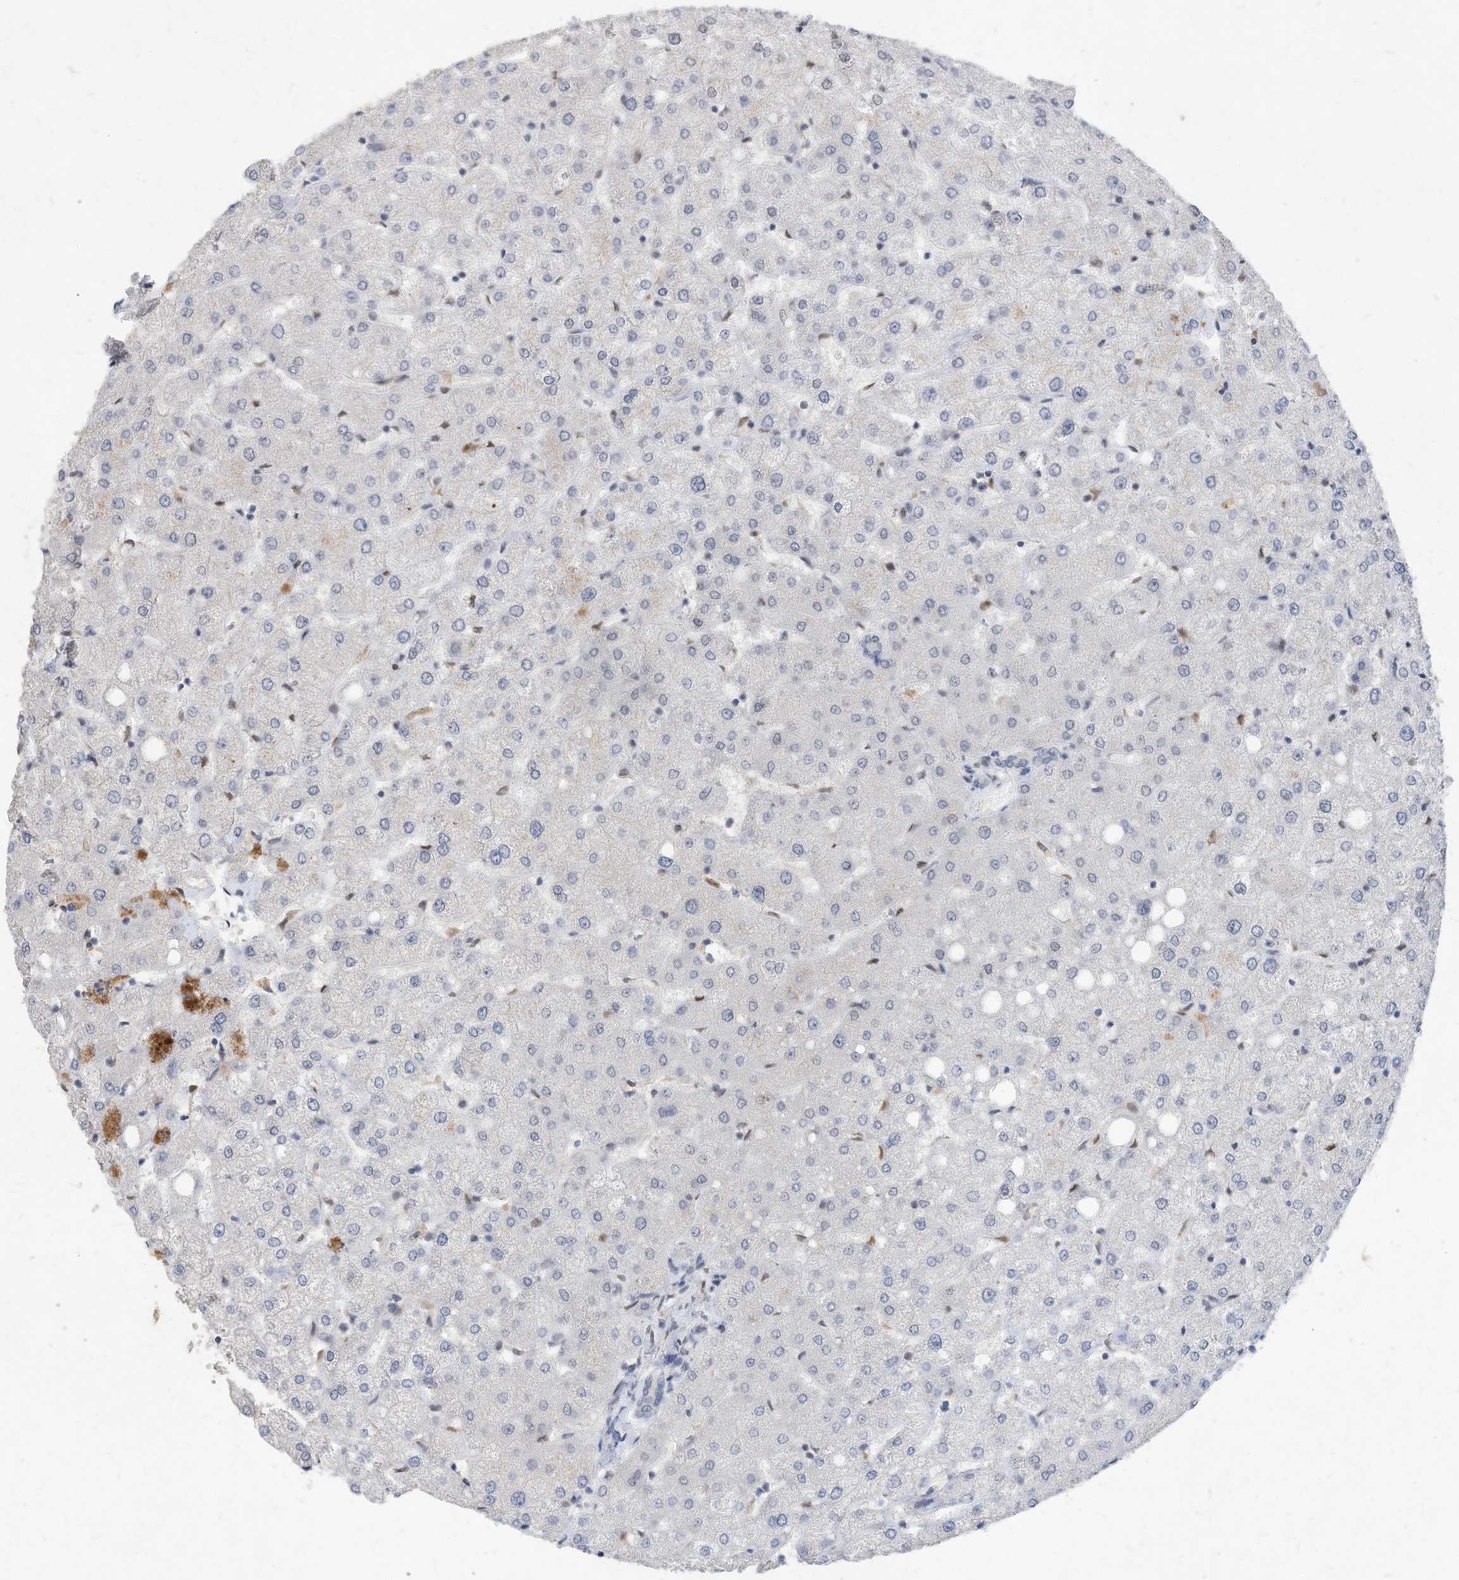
{"staining": {"intensity": "negative", "quantity": "none", "location": "none"}, "tissue": "liver", "cell_type": "Cholangiocytes", "image_type": "normal", "snomed": [{"axis": "morphology", "description": "Normal tissue, NOS"}, {"axis": "topography", "description": "Liver"}], "caption": "Immunohistochemistry (IHC) micrograph of normal liver: liver stained with DAB reveals no significant protein expression in cholangiocytes.", "gene": "KPNB1", "patient": {"sex": "female", "age": 54}}